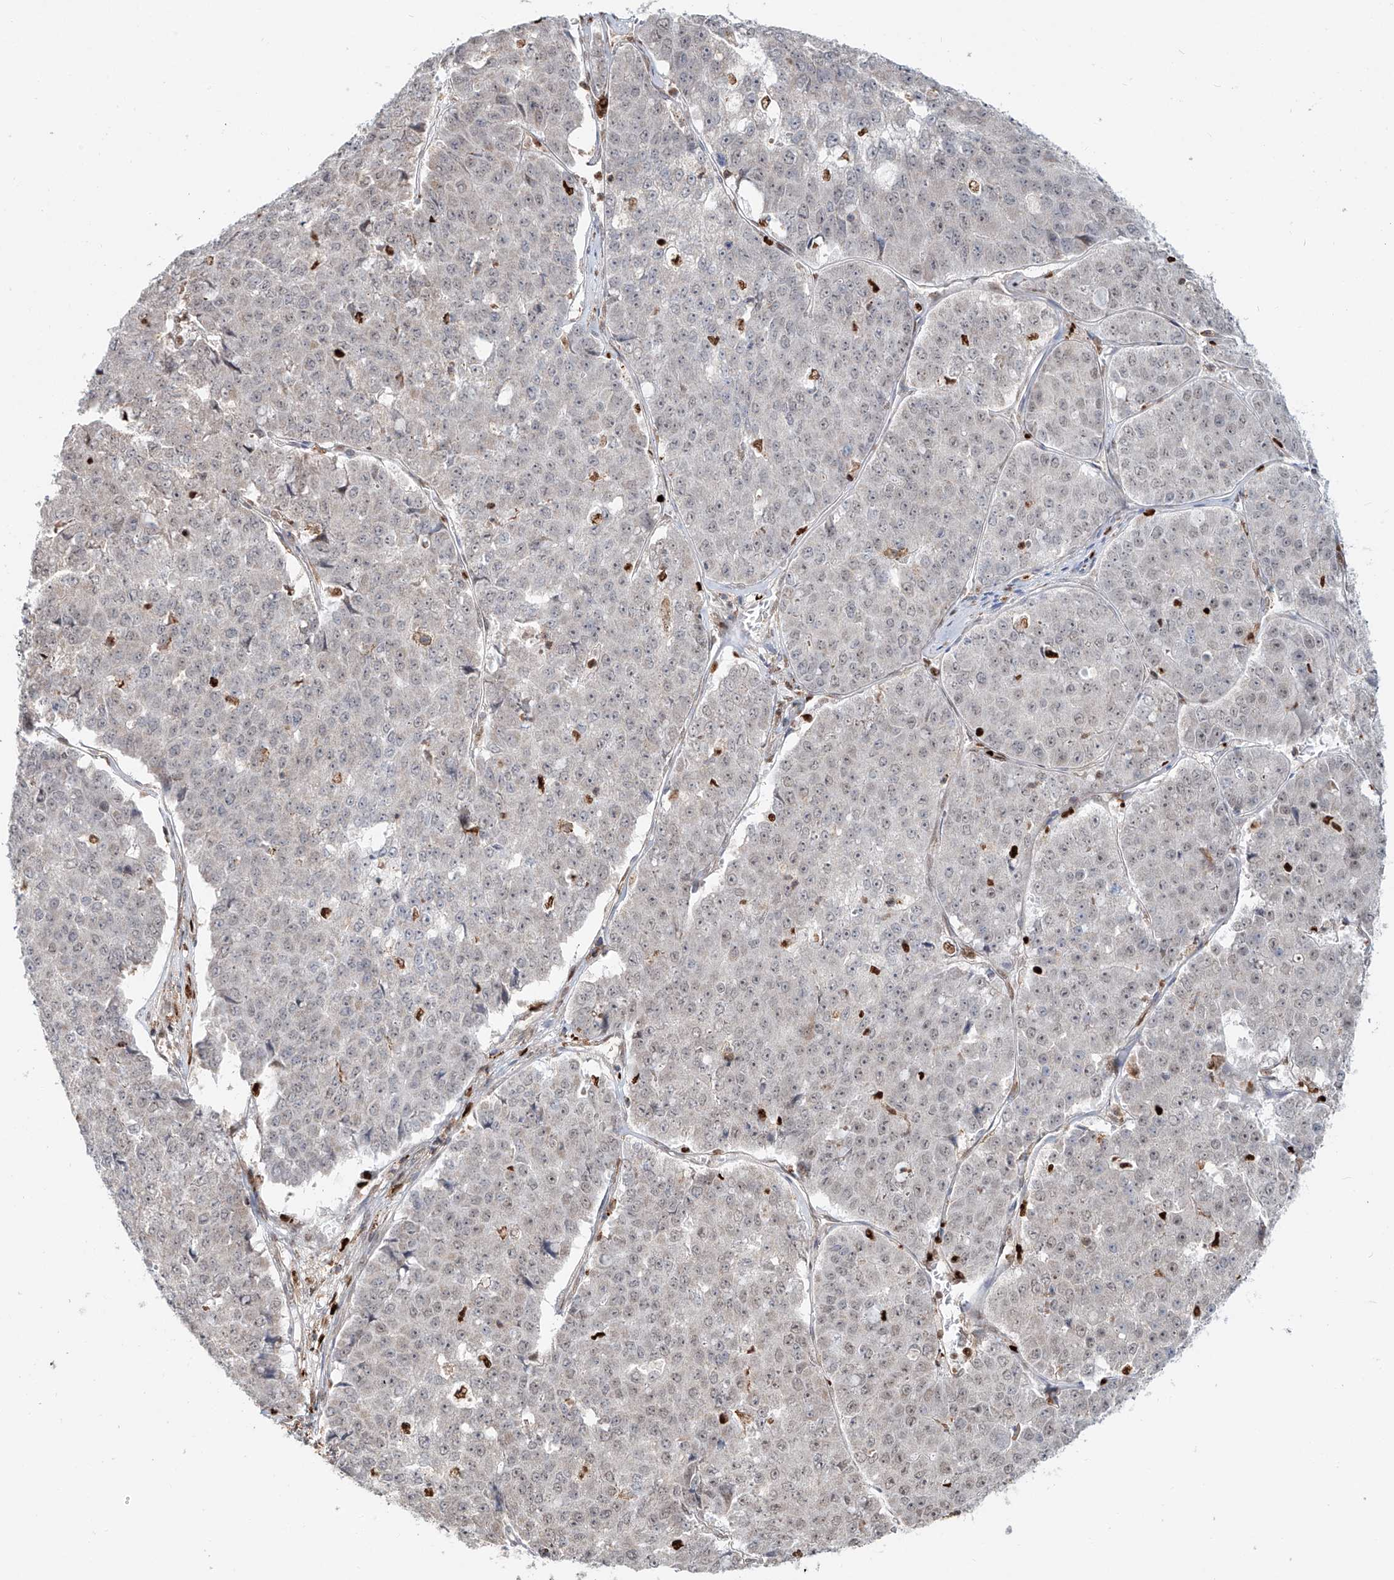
{"staining": {"intensity": "weak", "quantity": "<25%", "location": "nuclear"}, "tissue": "pancreatic cancer", "cell_type": "Tumor cells", "image_type": "cancer", "snomed": [{"axis": "morphology", "description": "Adenocarcinoma, NOS"}, {"axis": "topography", "description": "Pancreas"}], "caption": "Tumor cells show no significant protein expression in pancreatic cancer (adenocarcinoma).", "gene": "DZIP1L", "patient": {"sex": "male", "age": 50}}